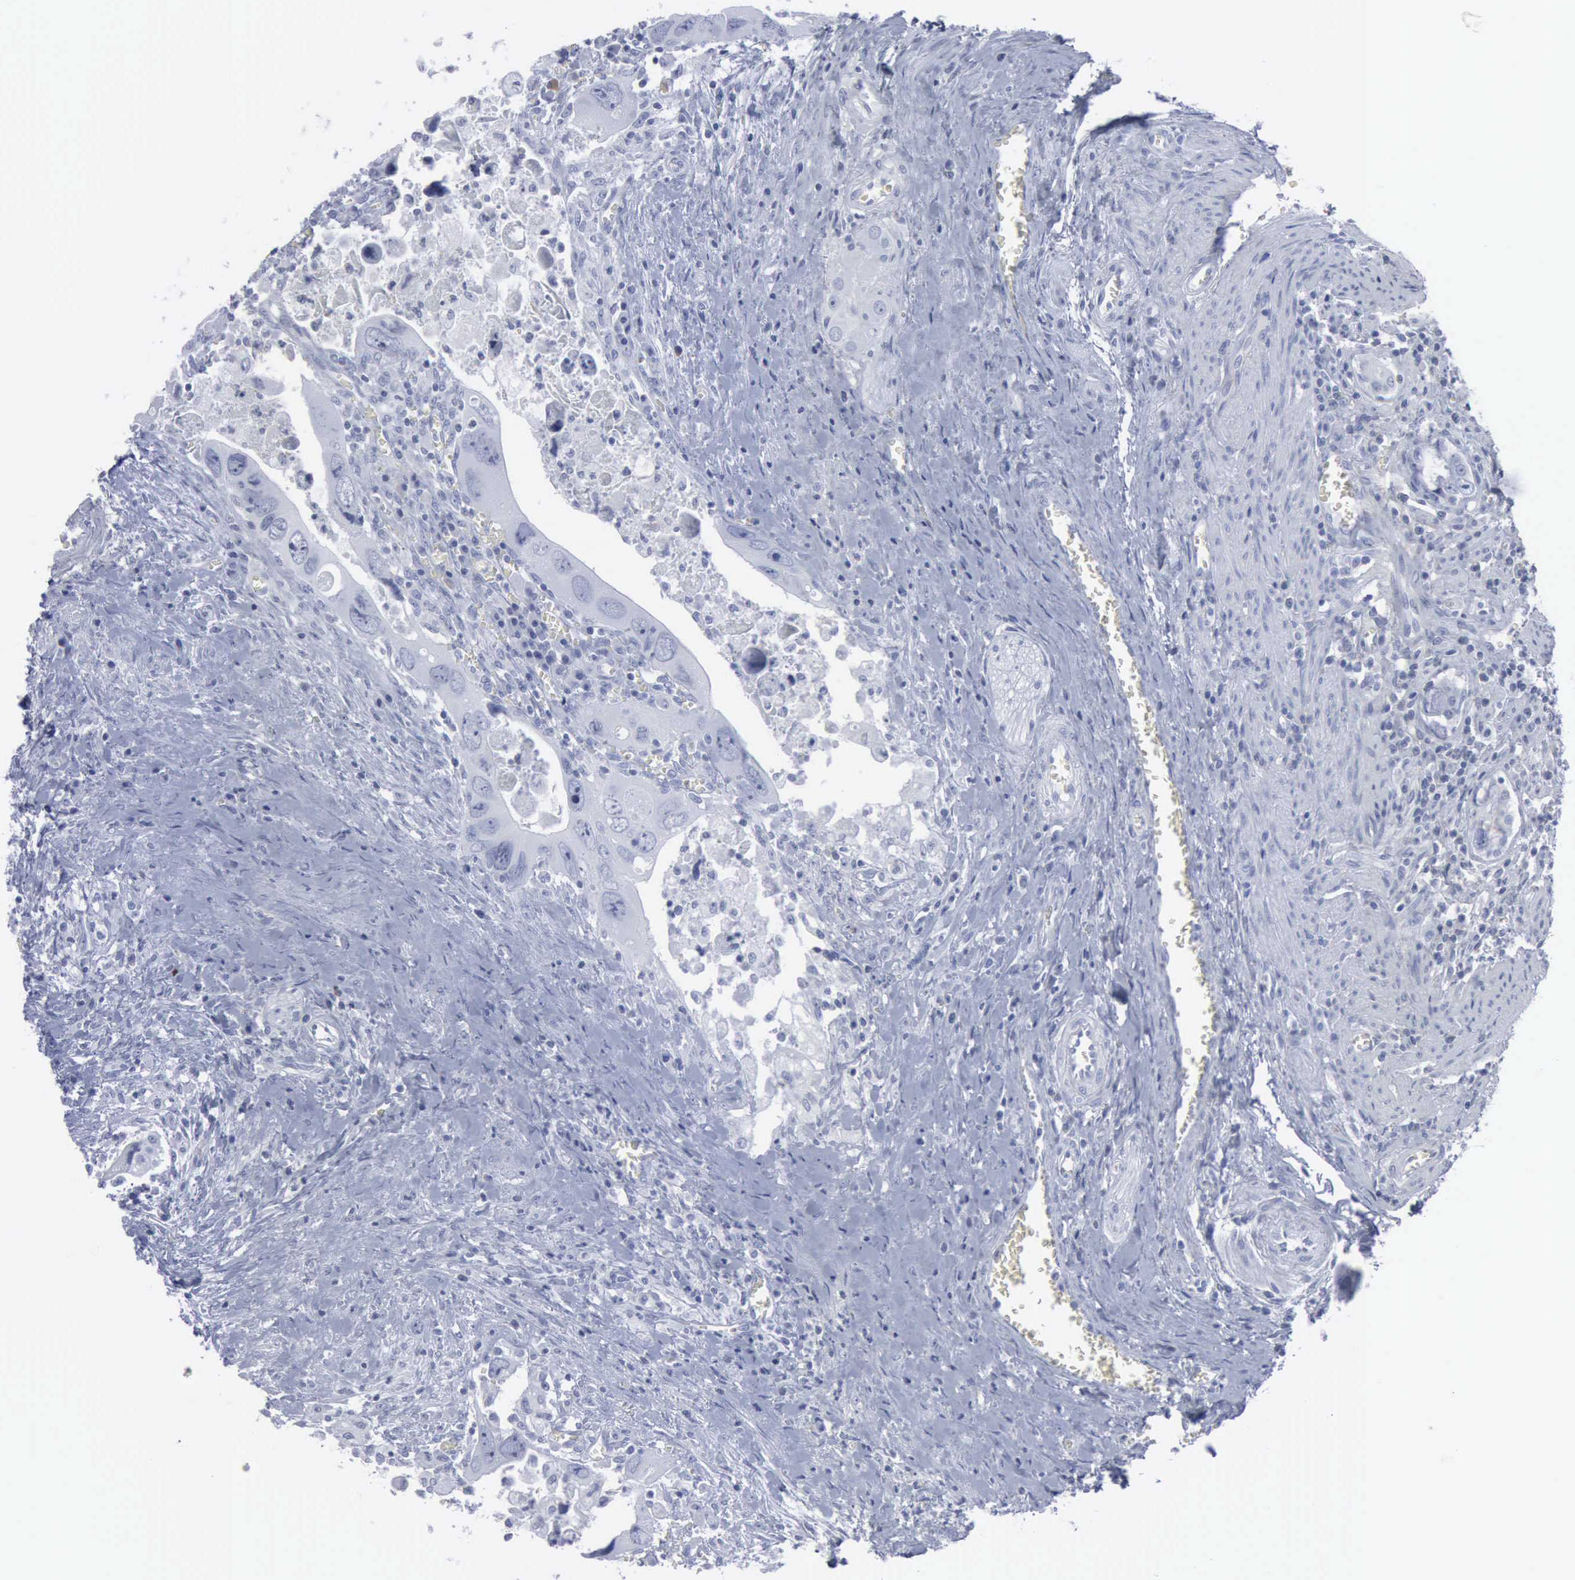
{"staining": {"intensity": "negative", "quantity": "none", "location": "none"}, "tissue": "colorectal cancer", "cell_type": "Tumor cells", "image_type": "cancer", "snomed": [{"axis": "morphology", "description": "Adenocarcinoma, NOS"}, {"axis": "topography", "description": "Rectum"}], "caption": "Immunohistochemistry of human colorectal adenocarcinoma shows no positivity in tumor cells. (DAB immunohistochemistry (IHC) with hematoxylin counter stain).", "gene": "VCAM1", "patient": {"sex": "male", "age": 70}}